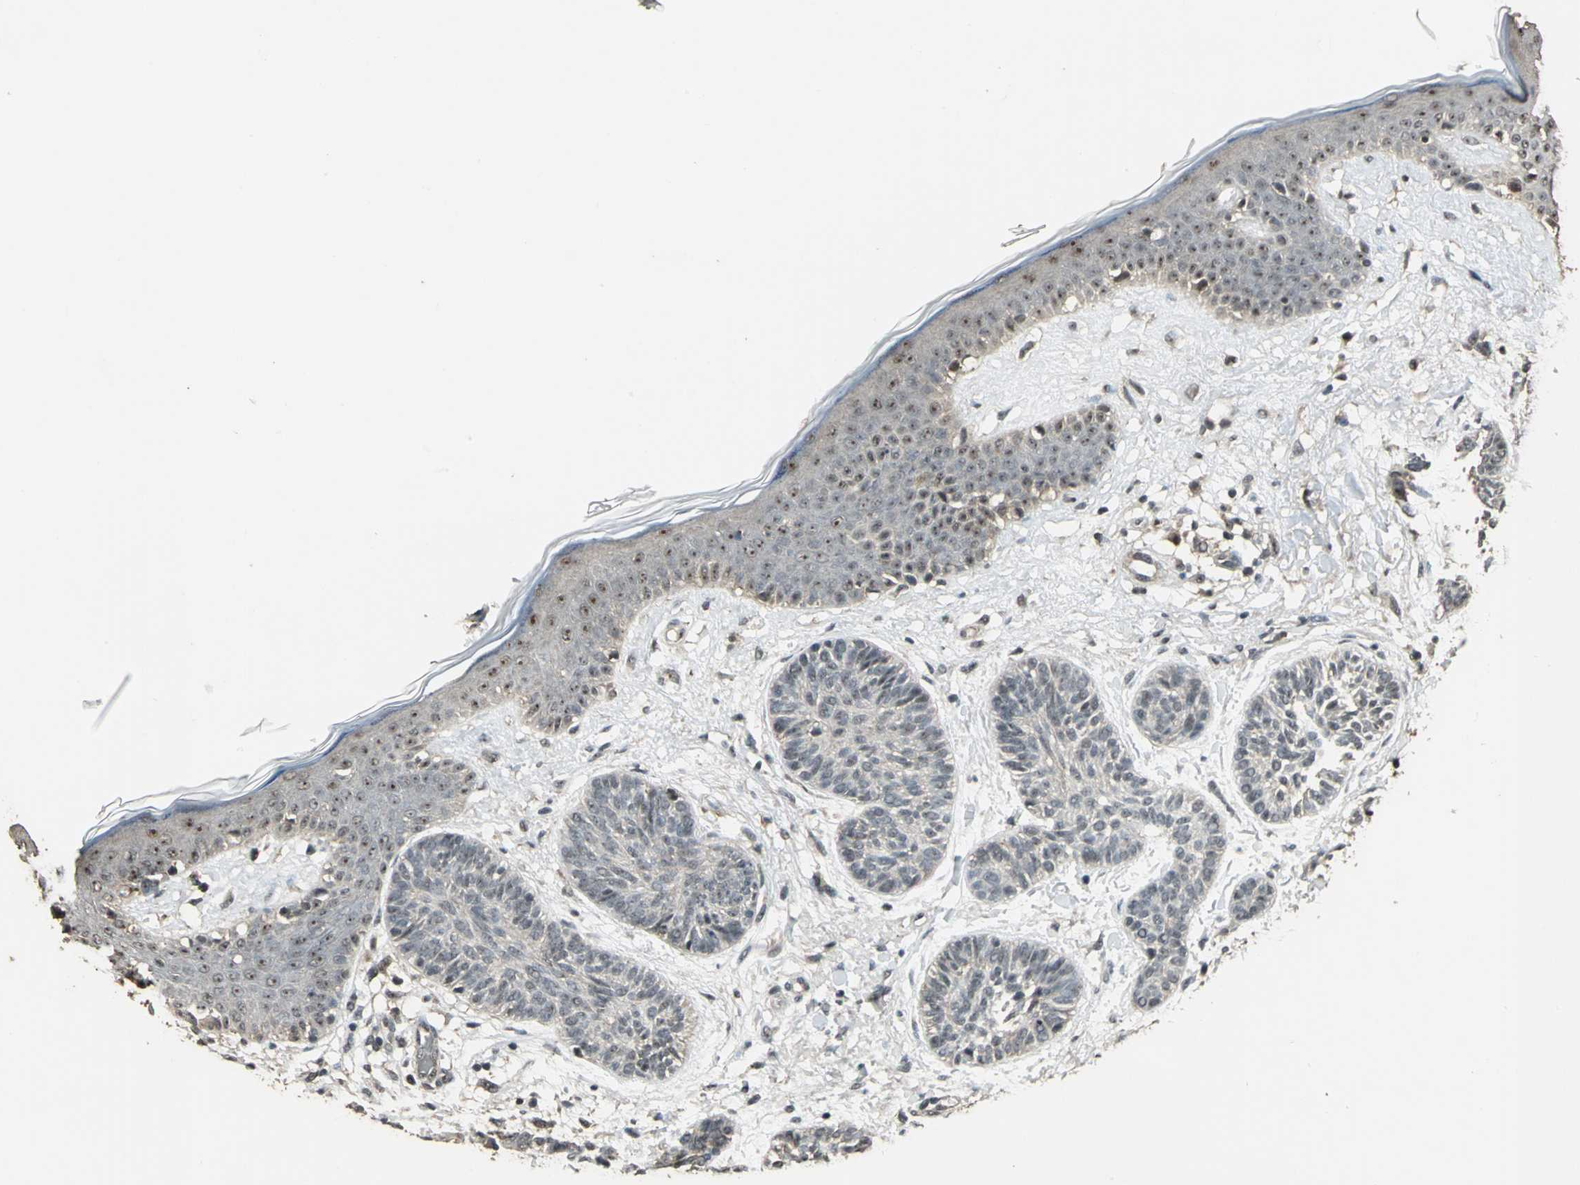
{"staining": {"intensity": "negative", "quantity": "none", "location": "none"}, "tissue": "skin cancer", "cell_type": "Tumor cells", "image_type": "cancer", "snomed": [{"axis": "morphology", "description": "Normal tissue, NOS"}, {"axis": "morphology", "description": "Basal cell carcinoma"}, {"axis": "topography", "description": "Skin"}], "caption": "Tumor cells are negative for protein expression in human skin cancer. Brightfield microscopy of immunohistochemistry (IHC) stained with DAB (3,3'-diaminobenzidine) (brown) and hematoxylin (blue), captured at high magnification.", "gene": "UCHL5", "patient": {"sex": "male", "age": 63}}